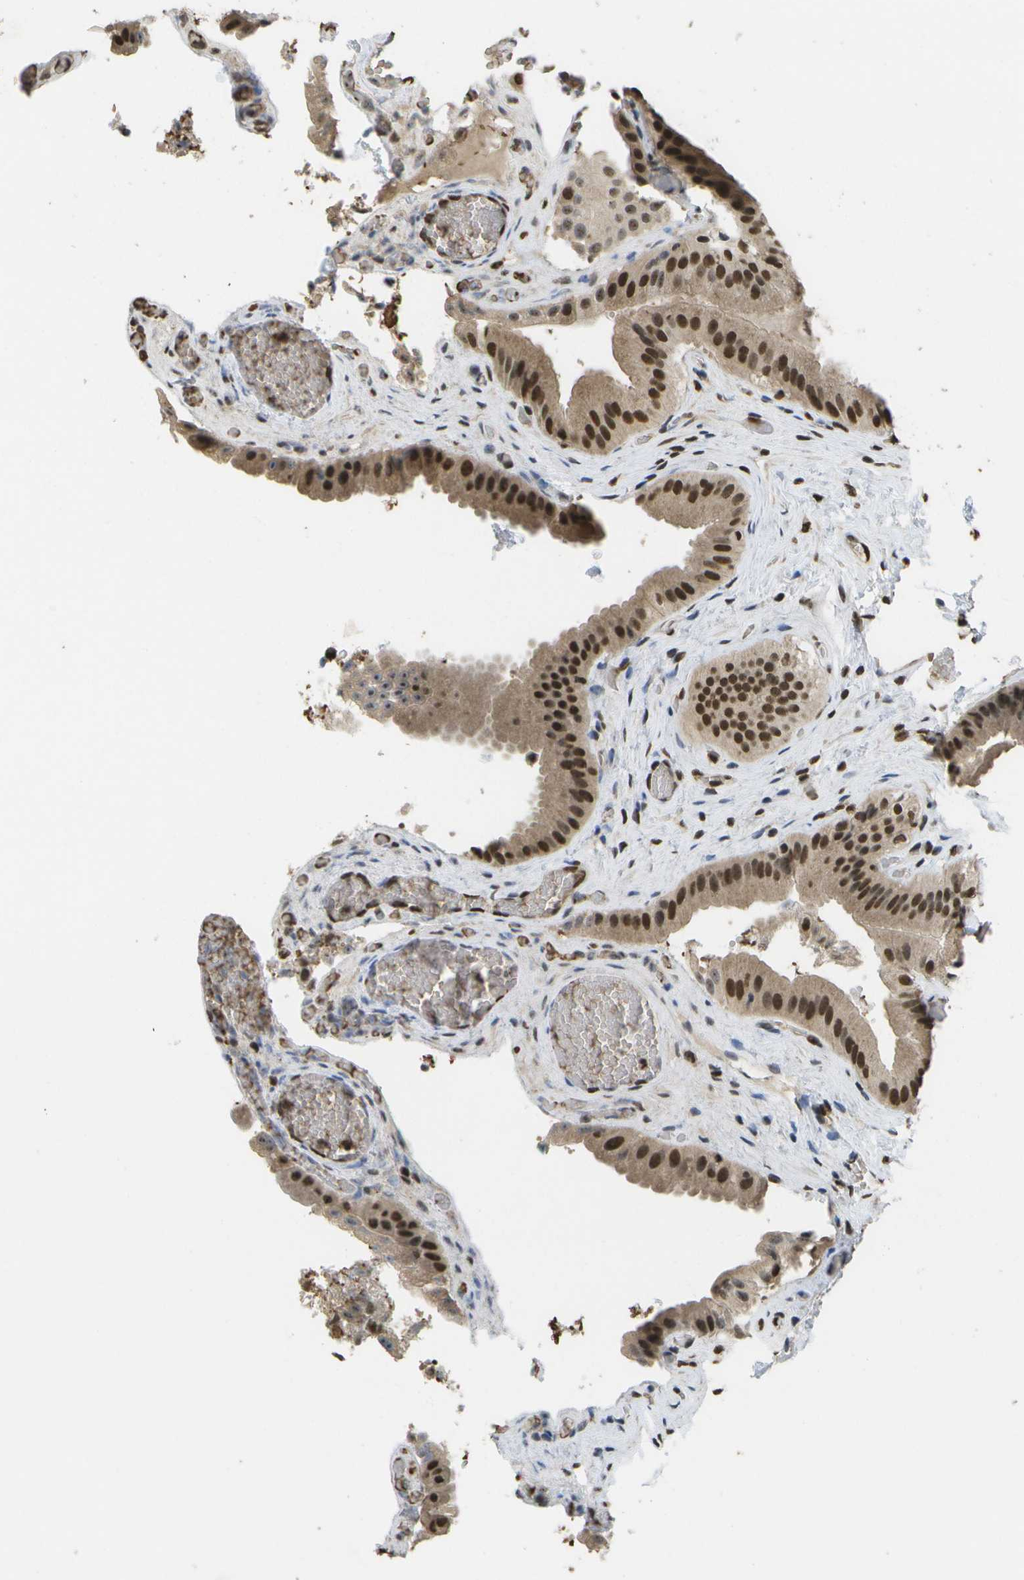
{"staining": {"intensity": "strong", "quantity": ">75%", "location": "cytoplasmic/membranous,nuclear"}, "tissue": "gallbladder", "cell_type": "Glandular cells", "image_type": "normal", "snomed": [{"axis": "morphology", "description": "Normal tissue, NOS"}, {"axis": "topography", "description": "Gallbladder"}], "caption": "The micrograph shows a brown stain indicating the presence of a protein in the cytoplasmic/membranous,nuclear of glandular cells in gallbladder.", "gene": "SPEN", "patient": {"sex": "male", "age": 49}}